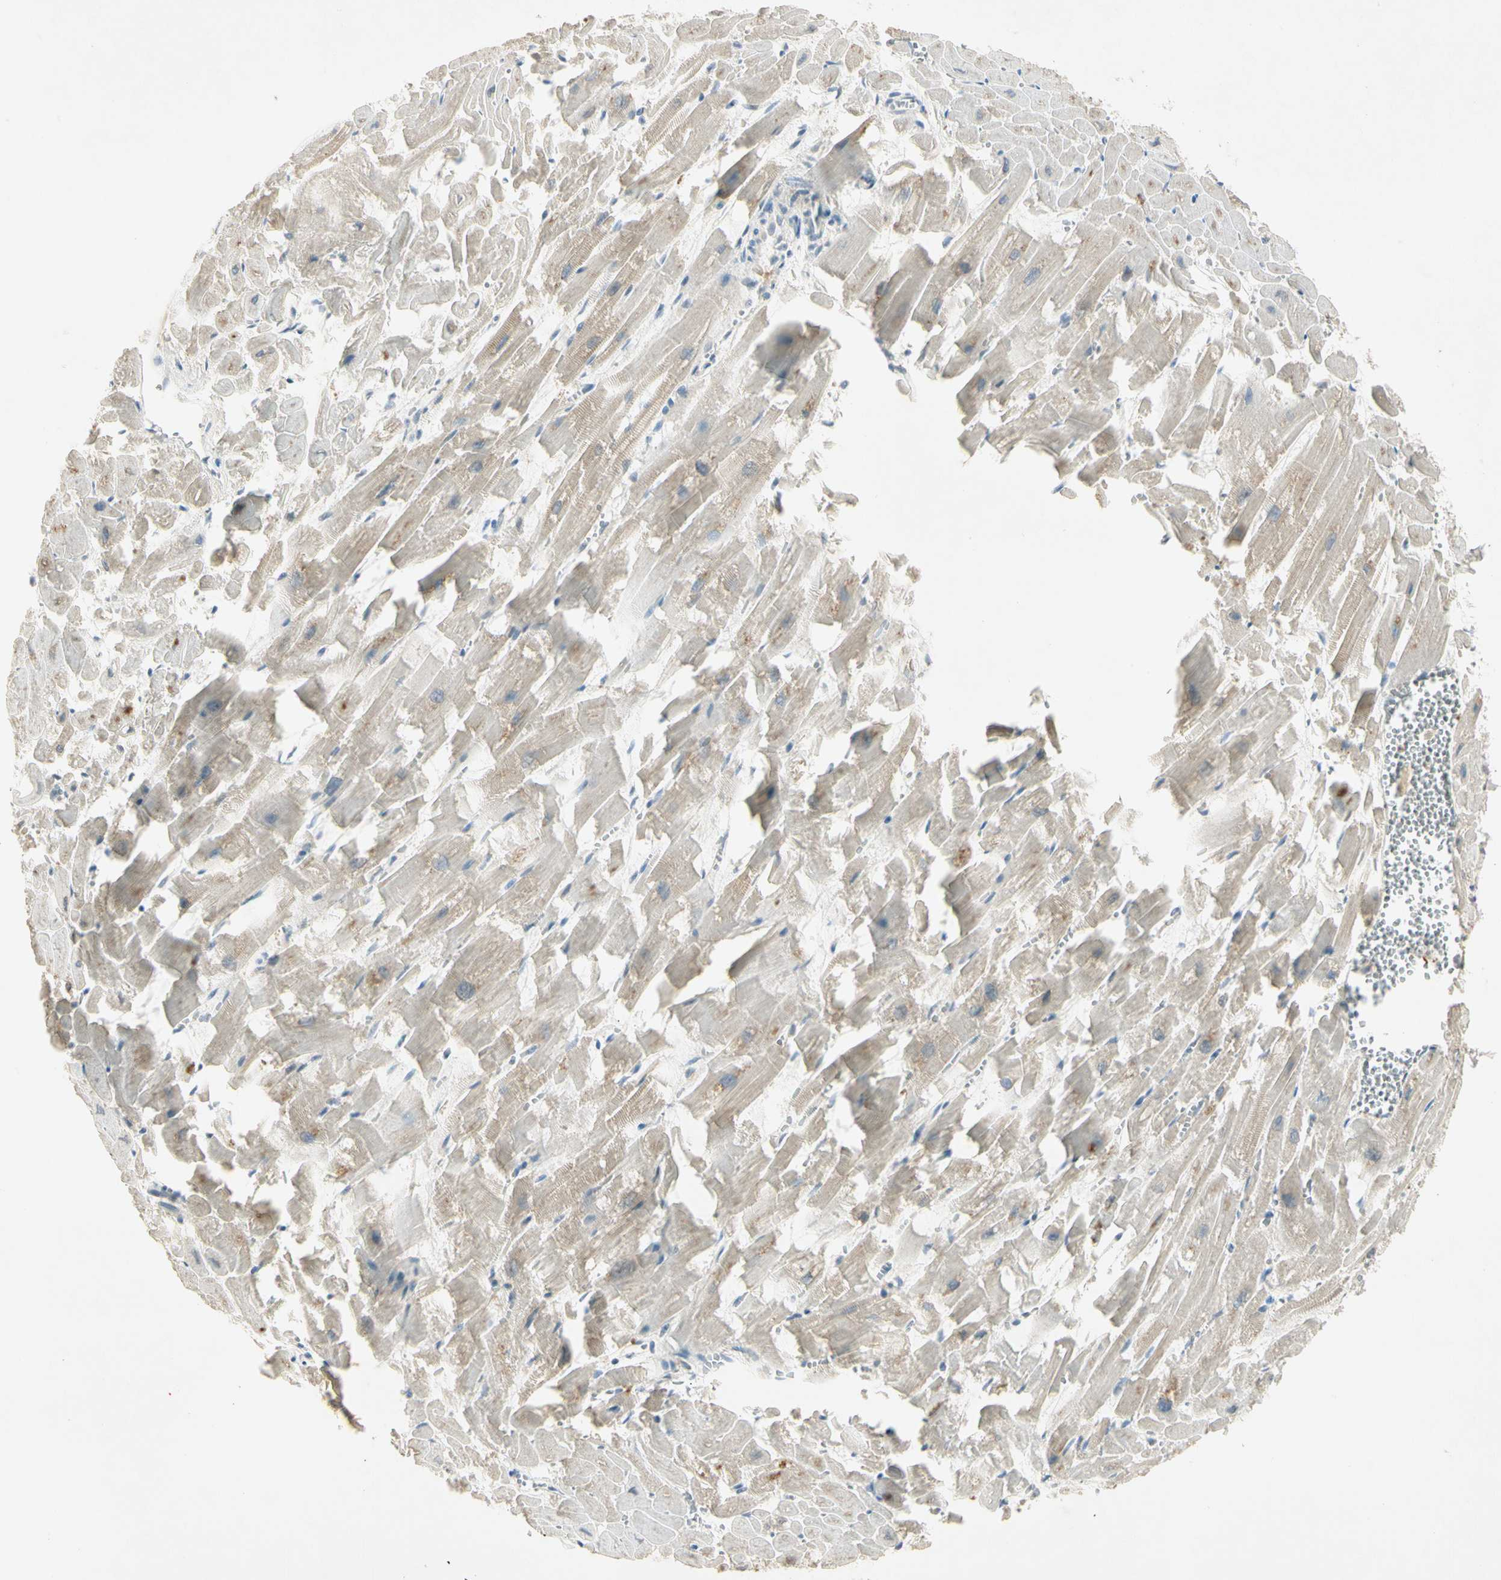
{"staining": {"intensity": "weak", "quantity": "<25%", "location": "cytoplasmic/membranous,nuclear"}, "tissue": "heart muscle", "cell_type": "Cardiomyocytes", "image_type": "normal", "snomed": [{"axis": "morphology", "description": "Normal tissue, NOS"}, {"axis": "topography", "description": "Heart"}], "caption": "This is a image of immunohistochemistry staining of unremarkable heart muscle, which shows no expression in cardiomyocytes.", "gene": "PITX1", "patient": {"sex": "female", "age": 19}}